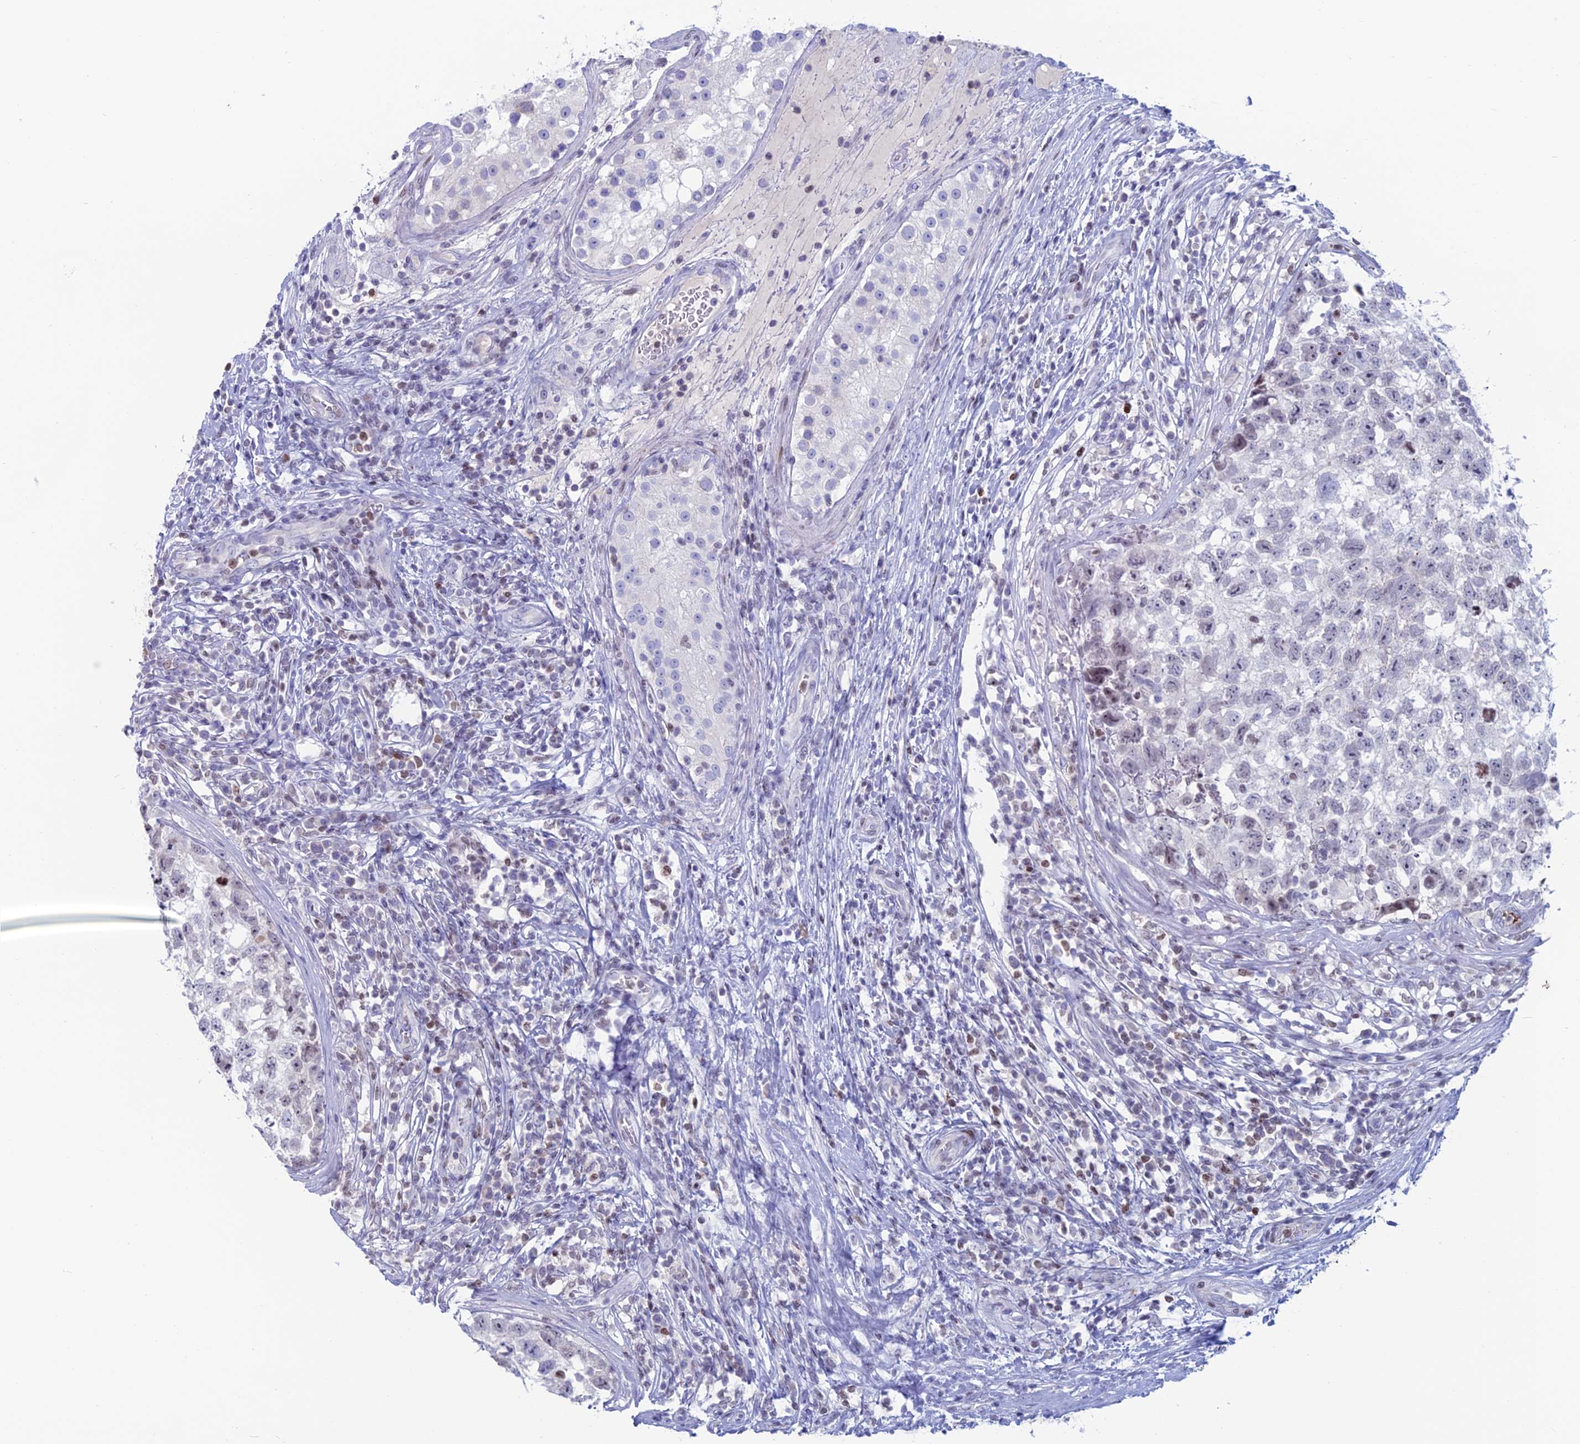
{"staining": {"intensity": "negative", "quantity": "none", "location": "none"}, "tissue": "testis cancer", "cell_type": "Tumor cells", "image_type": "cancer", "snomed": [{"axis": "morphology", "description": "Seminoma, NOS"}, {"axis": "morphology", "description": "Carcinoma, Embryonal, NOS"}, {"axis": "topography", "description": "Testis"}], "caption": "Tumor cells are negative for protein expression in human testis seminoma.", "gene": "CERS6", "patient": {"sex": "male", "age": 29}}